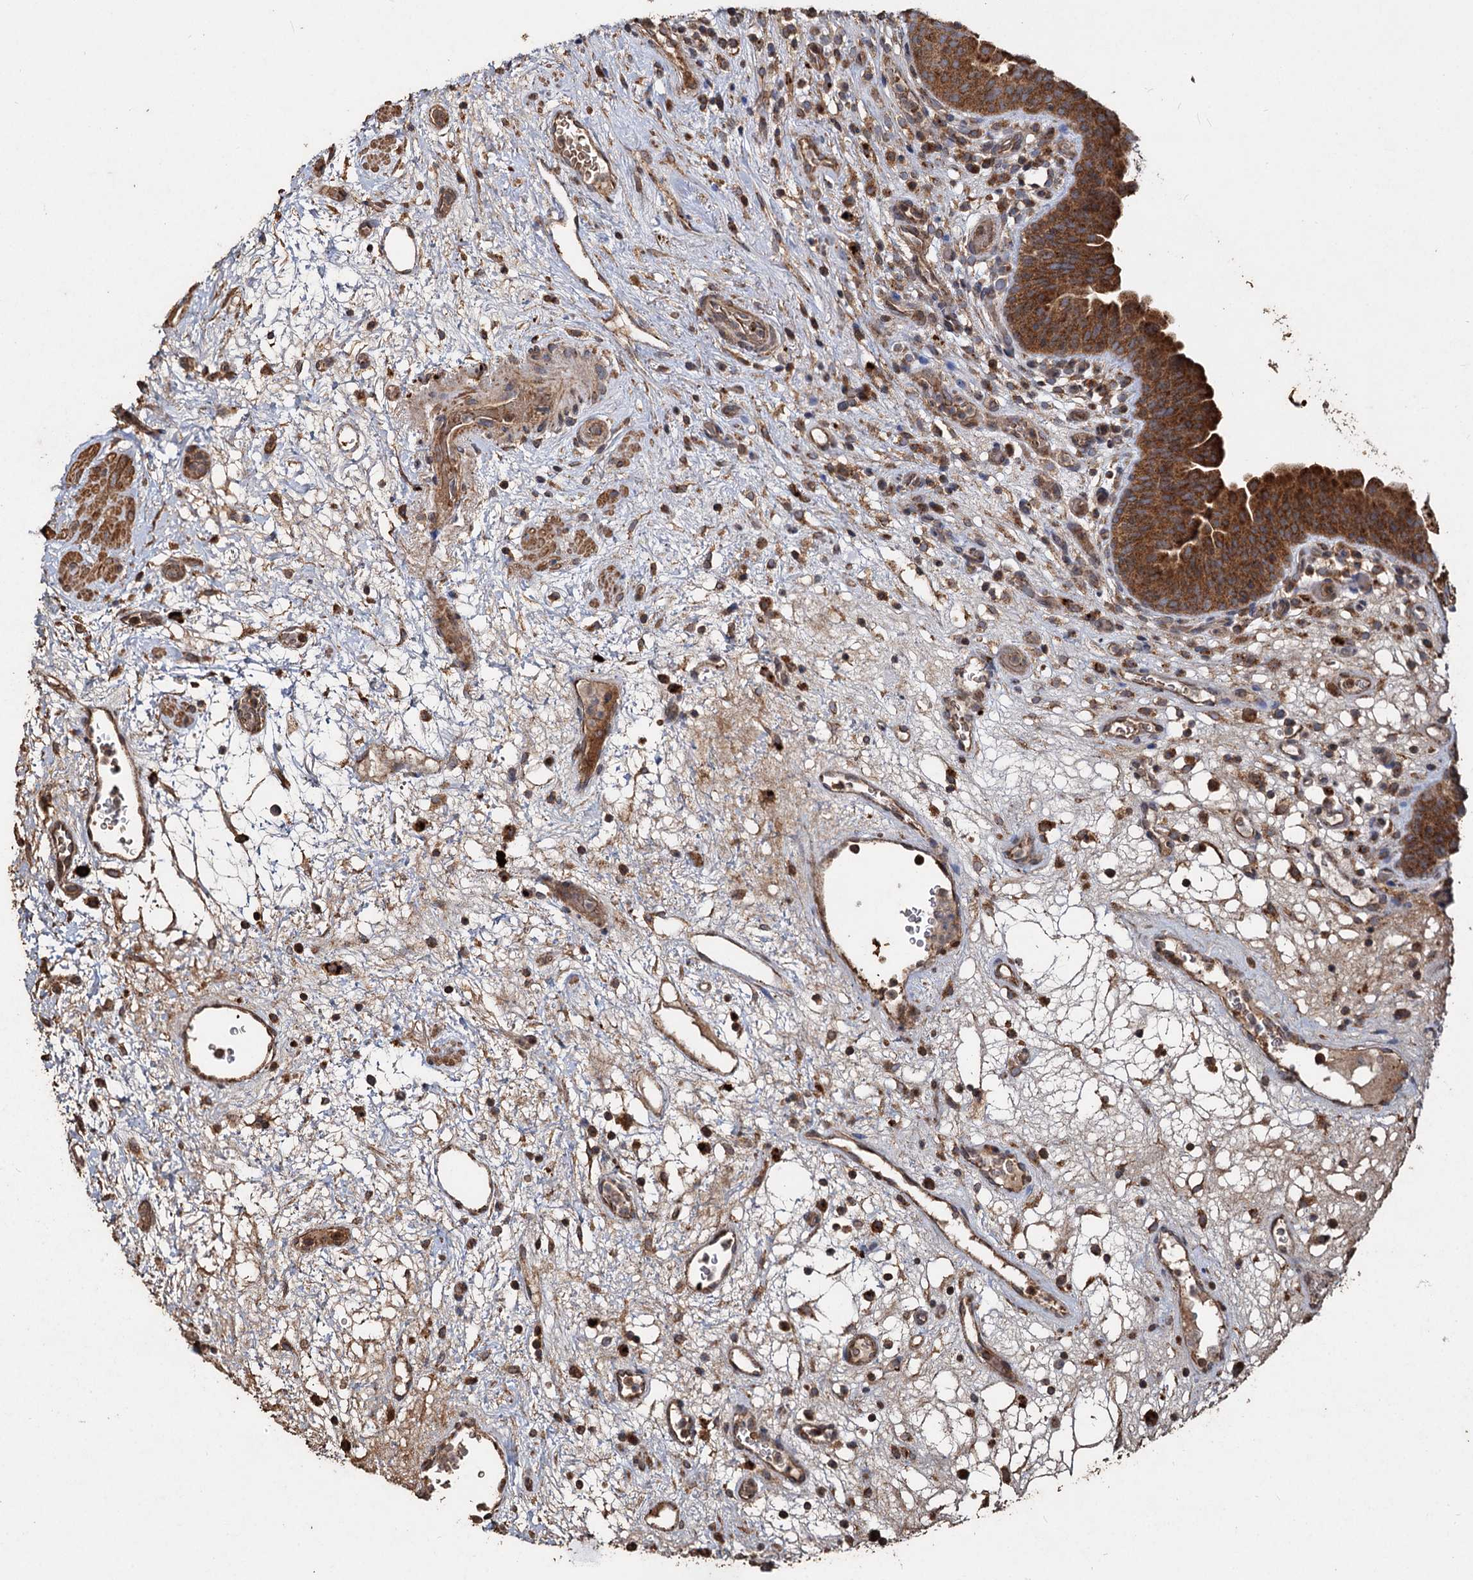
{"staining": {"intensity": "strong", "quantity": ">75%", "location": "cytoplasmic/membranous"}, "tissue": "urinary bladder", "cell_type": "Urothelial cells", "image_type": "normal", "snomed": [{"axis": "morphology", "description": "Normal tissue, NOS"}, {"axis": "topography", "description": "Urinary bladder"}], "caption": "Benign urinary bladder demonstrates strong cytoplasmic/membranous positivity in about >75% of urothelial cells, visualized by immunohistochemistry.", "gene": "NOTCH2NLA", "patient": {"sex": "male", "age": 71}}